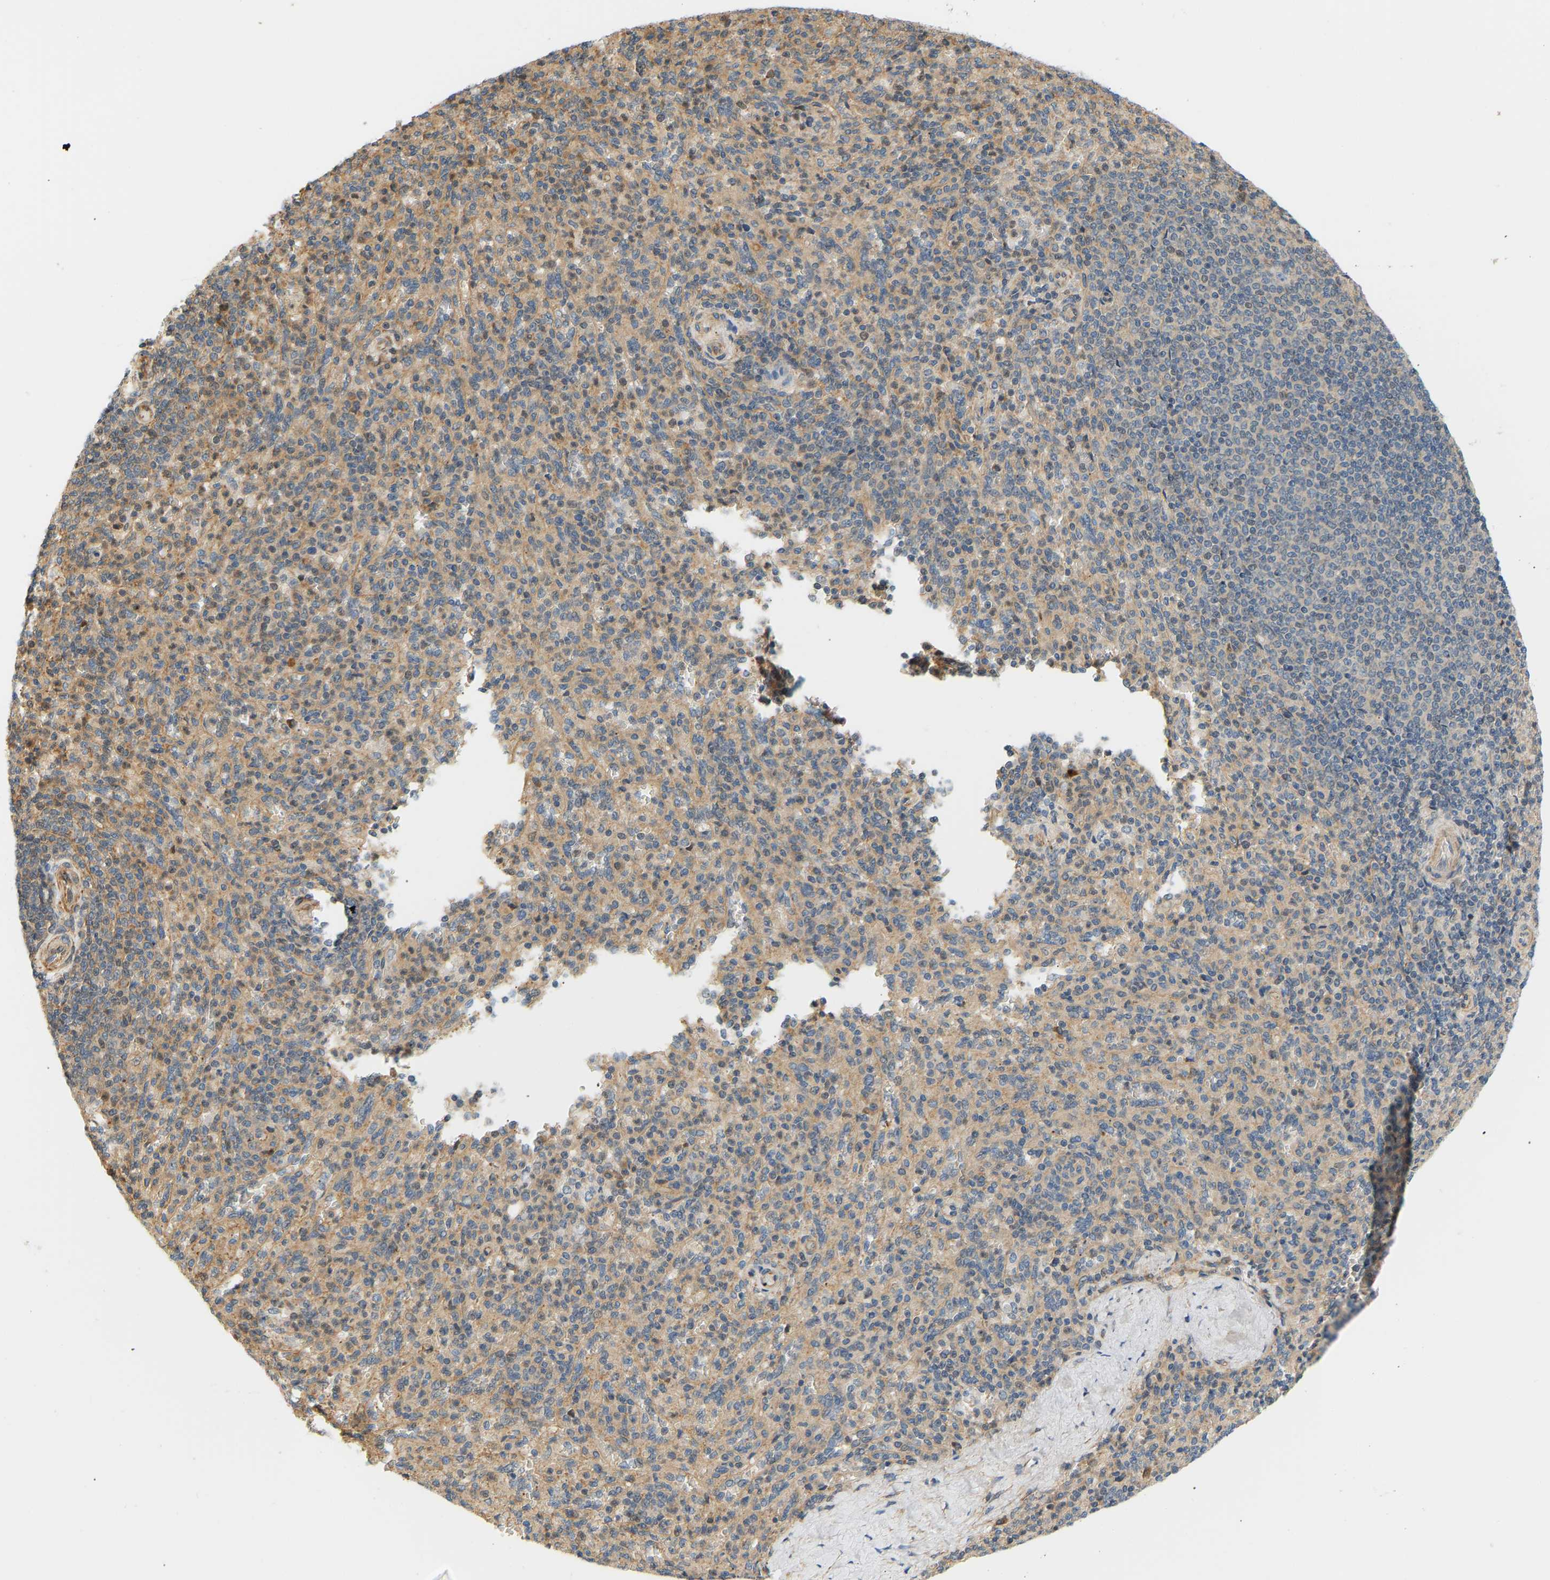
{"staining": {"intensity": "weak", "quantity": "25%-75%", "location": "cytoplasmic/membranous"}, "tissue": "spleen", "cell_type": "Cells in red pulp", "image_type": "normal", "snomed": [{"axis": "morphology", "description": "Normal tissue, NOS"}, {"axis": "topography", "description": "Spleen"}], "caption": "An image showing weak cytoplasmic/membranous expression in about 25%-75% of cells in red pulp in benign spleen, as visualized by brown immunohistochemical staining.", "gene": "CEP57", "patient": {"sex": "male", "age": 36}}